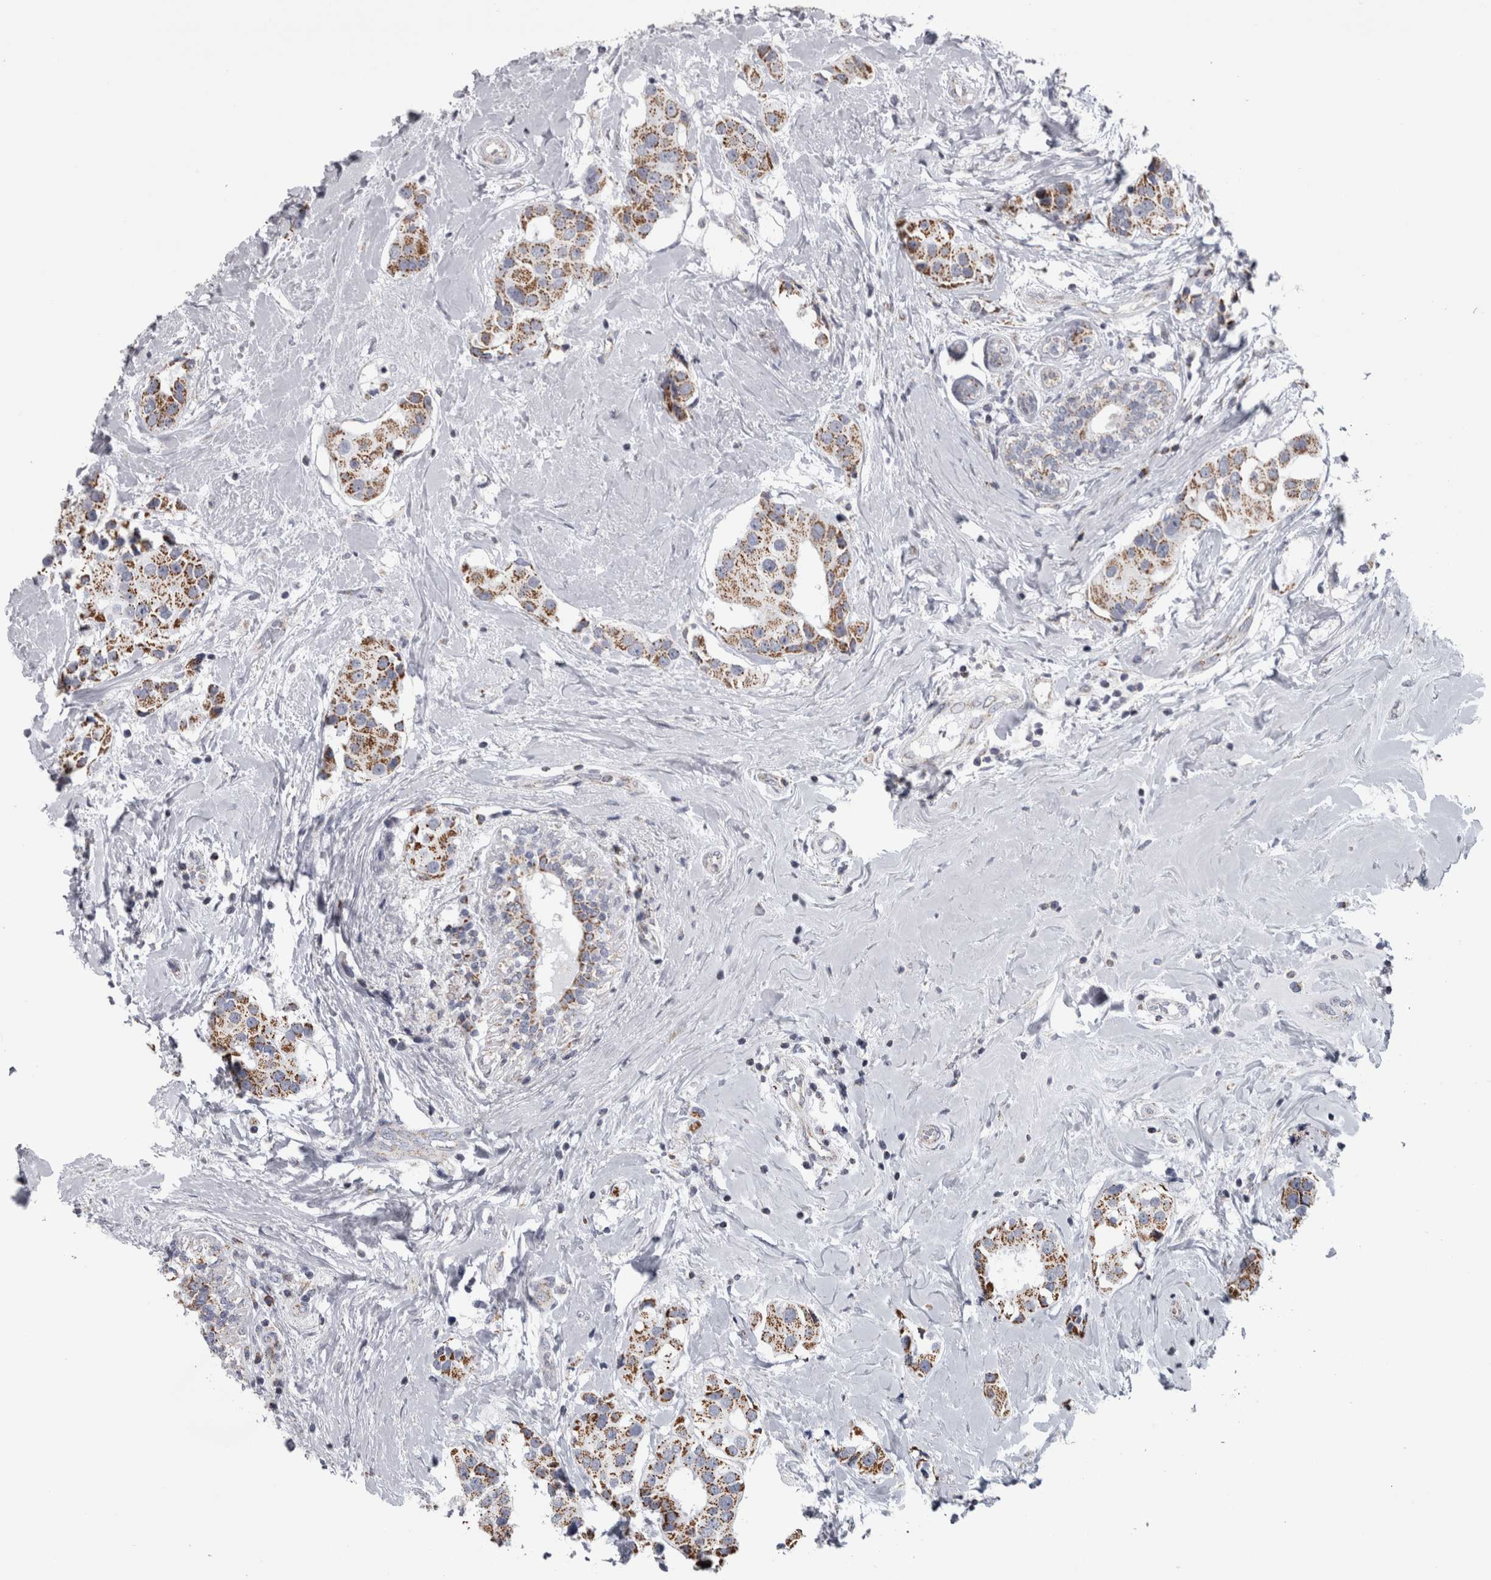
{"staining": {"intensity": "moderate", "quantity": ">75%", "location": "cytoplasmic/membranous"}, "tissue": "breast cancer", "cell_type": "Tumor cells", "image_type": "cancer", "snomed": [{"axis": "morphology", "description": "Normal tissue, NOS"}, {"axis": "morphology", "description": "Duct carcinoma"}, {"axis": "topography", "description": "Breast"}], "caption": "There is medium levels of moderate cytoplasmic/membranous expression in tumor cells of breast cancer (invasive ductal carcinoma), as demonstrated by immunohistochemical staining (brown color).", "gene": "DBT", "patient": {"sex": "female", "age": 39}}